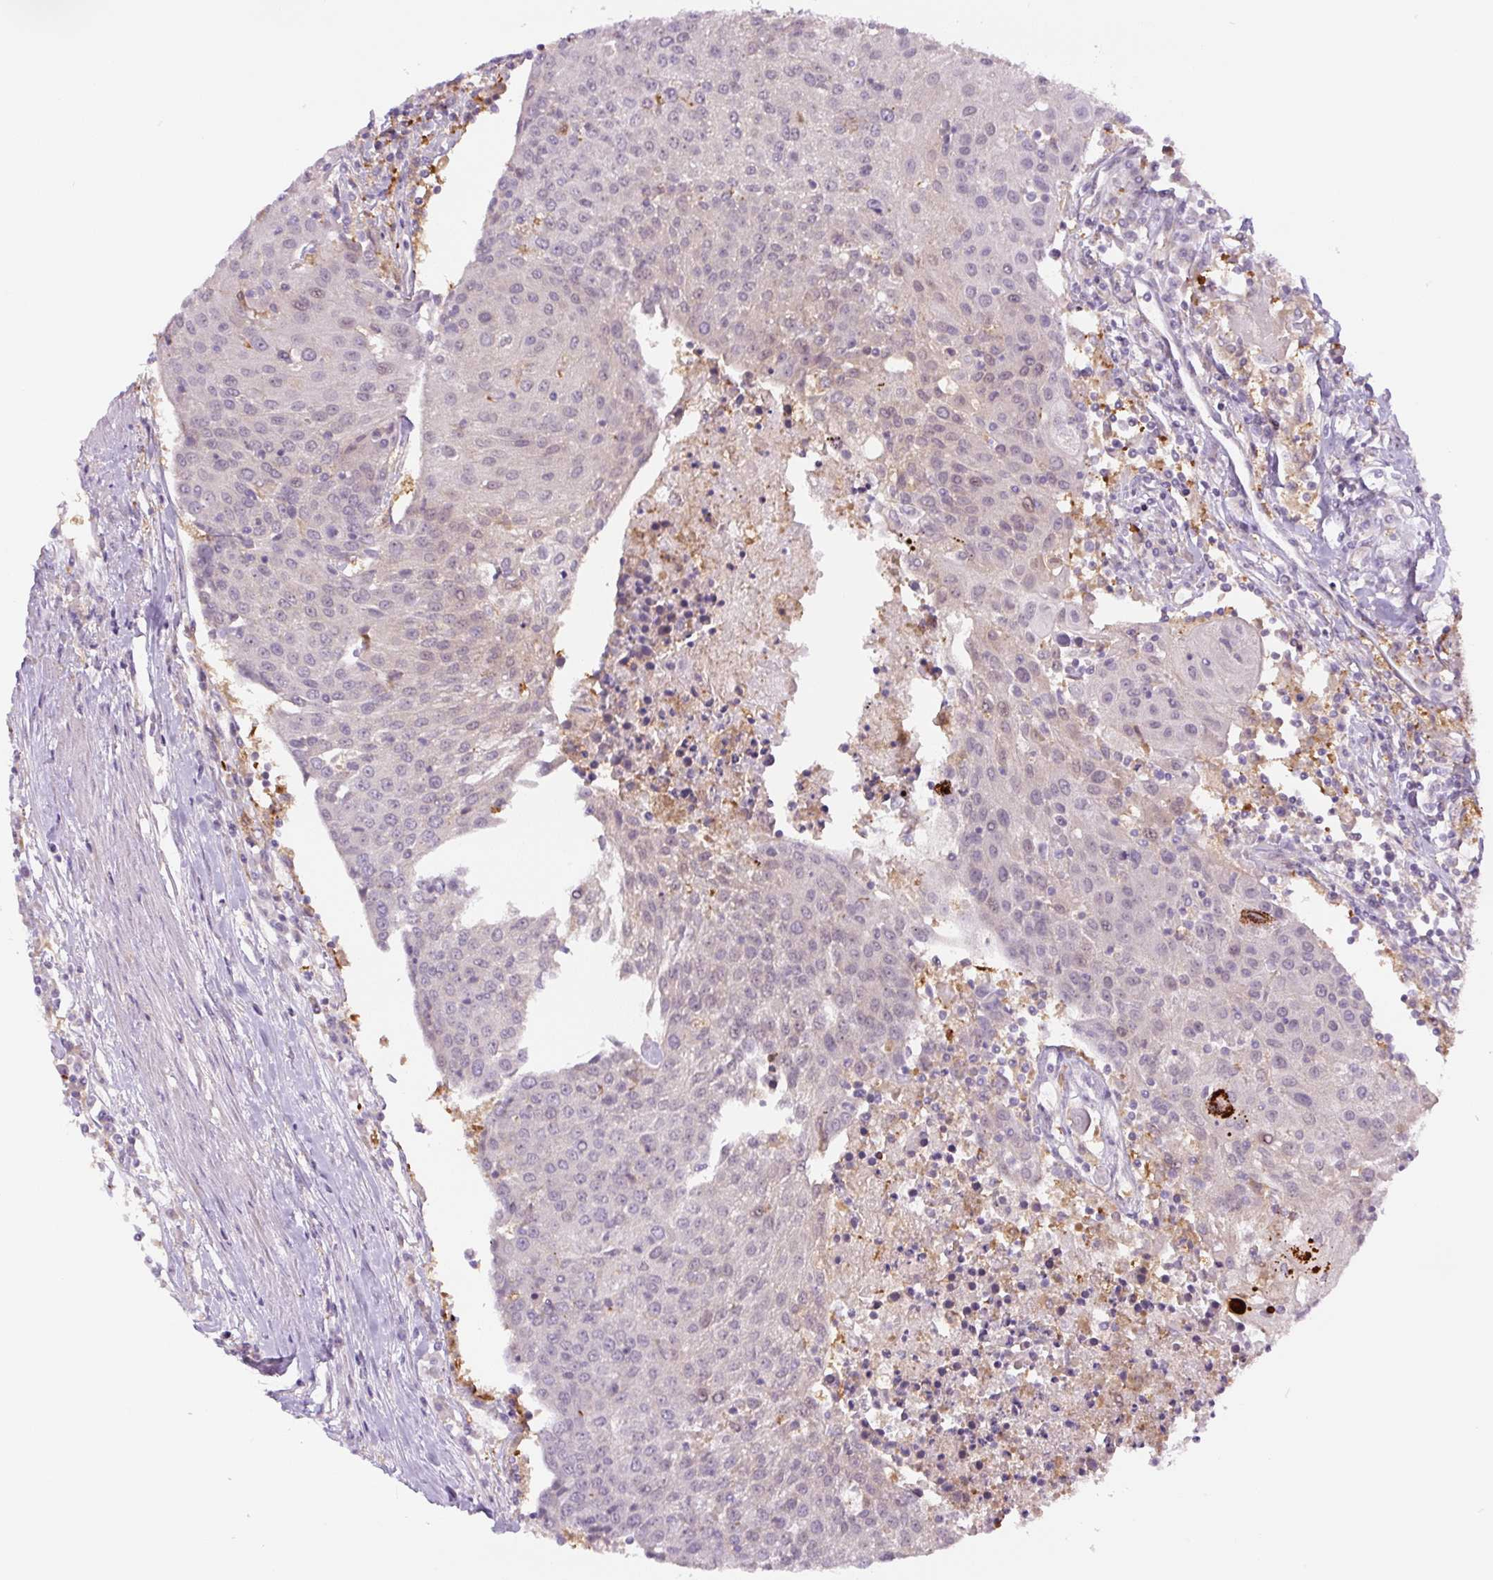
{"staining": {"intensity": "negative", "quantity": "none", "location": "none"}, "tissue": "urothelial cancer", "cell_type": "Tumor cells", "image_type": "cancer", "snomed": [{"axis": "morphology", "description": "Urothelial carcinoma, High grade"}, {"axis": "topography", "description": "Urinary bladder"}], "caption": "Immunohistochemistry (IHC) image of human urothelial carcinoma (high-grade) stained for a protein (brown), which shows no positivity in tumor cells.", "gene": "SPSB2", "patient": {"sex": "female", "age": 85}}